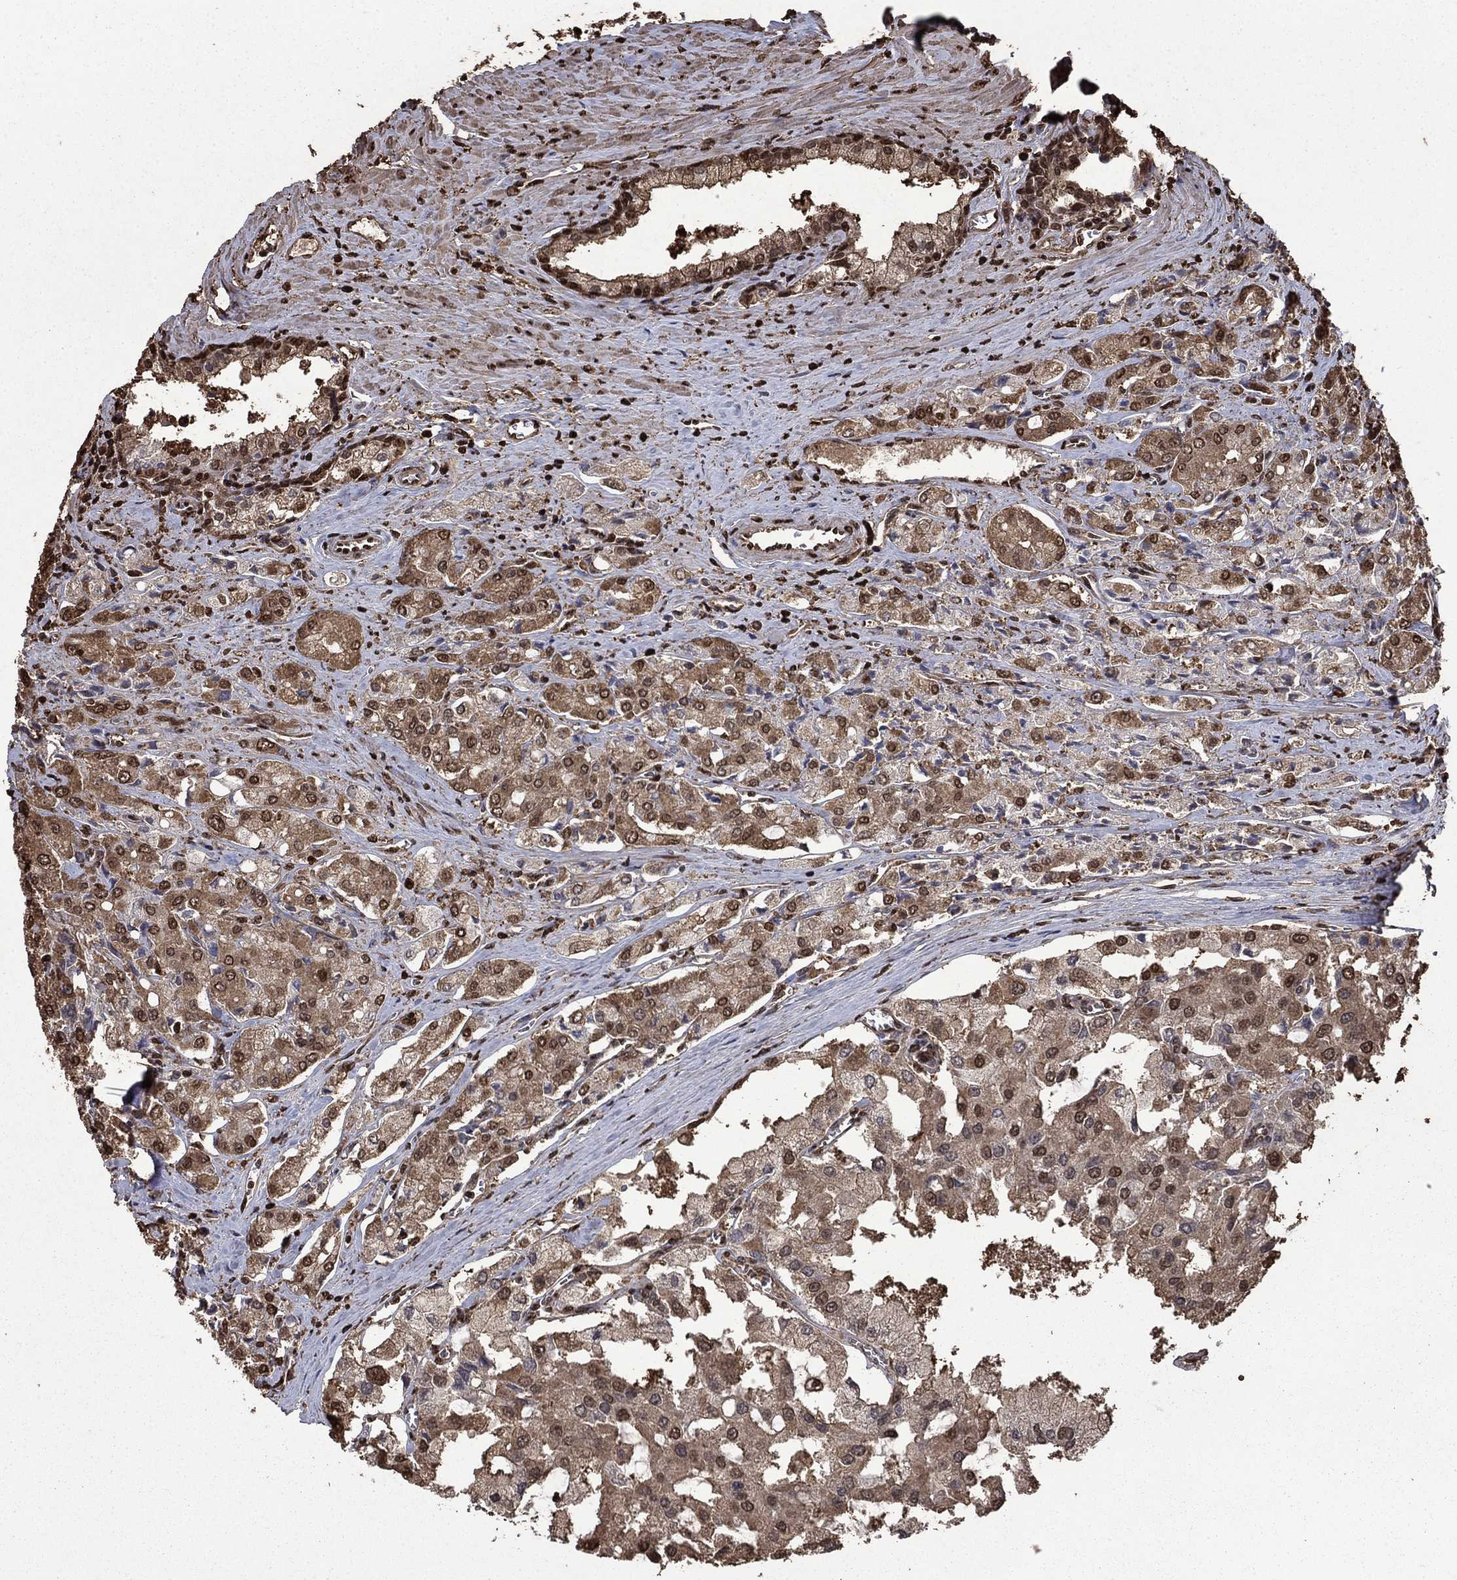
{"staining": {"intensity": "moderate", "quantity": ">75%", "location": "cytoplasmic/membranous,nuclear"}, "tissue": "prostate cancer", "cell_type": "Tumor cells", "image_type": "cancer", "snomed": [{"axis": "morphology", "description": "Adenocarcinoma, NOS"}, {"axis": "topography", "description": "Prostate and seminal vesicle, NOS"}, {"axis": "topography", "description": "Prostate"}], "caption": "Protein expression by immunohistochemistry (IHC) exhibits moderate cytoplasmic/membranous and nuclear staining in about >75% of tumor cells in prostate adenocarcinoma.", "gene": "GAPDH", "patient": {"sex": "male", "age": 67}}